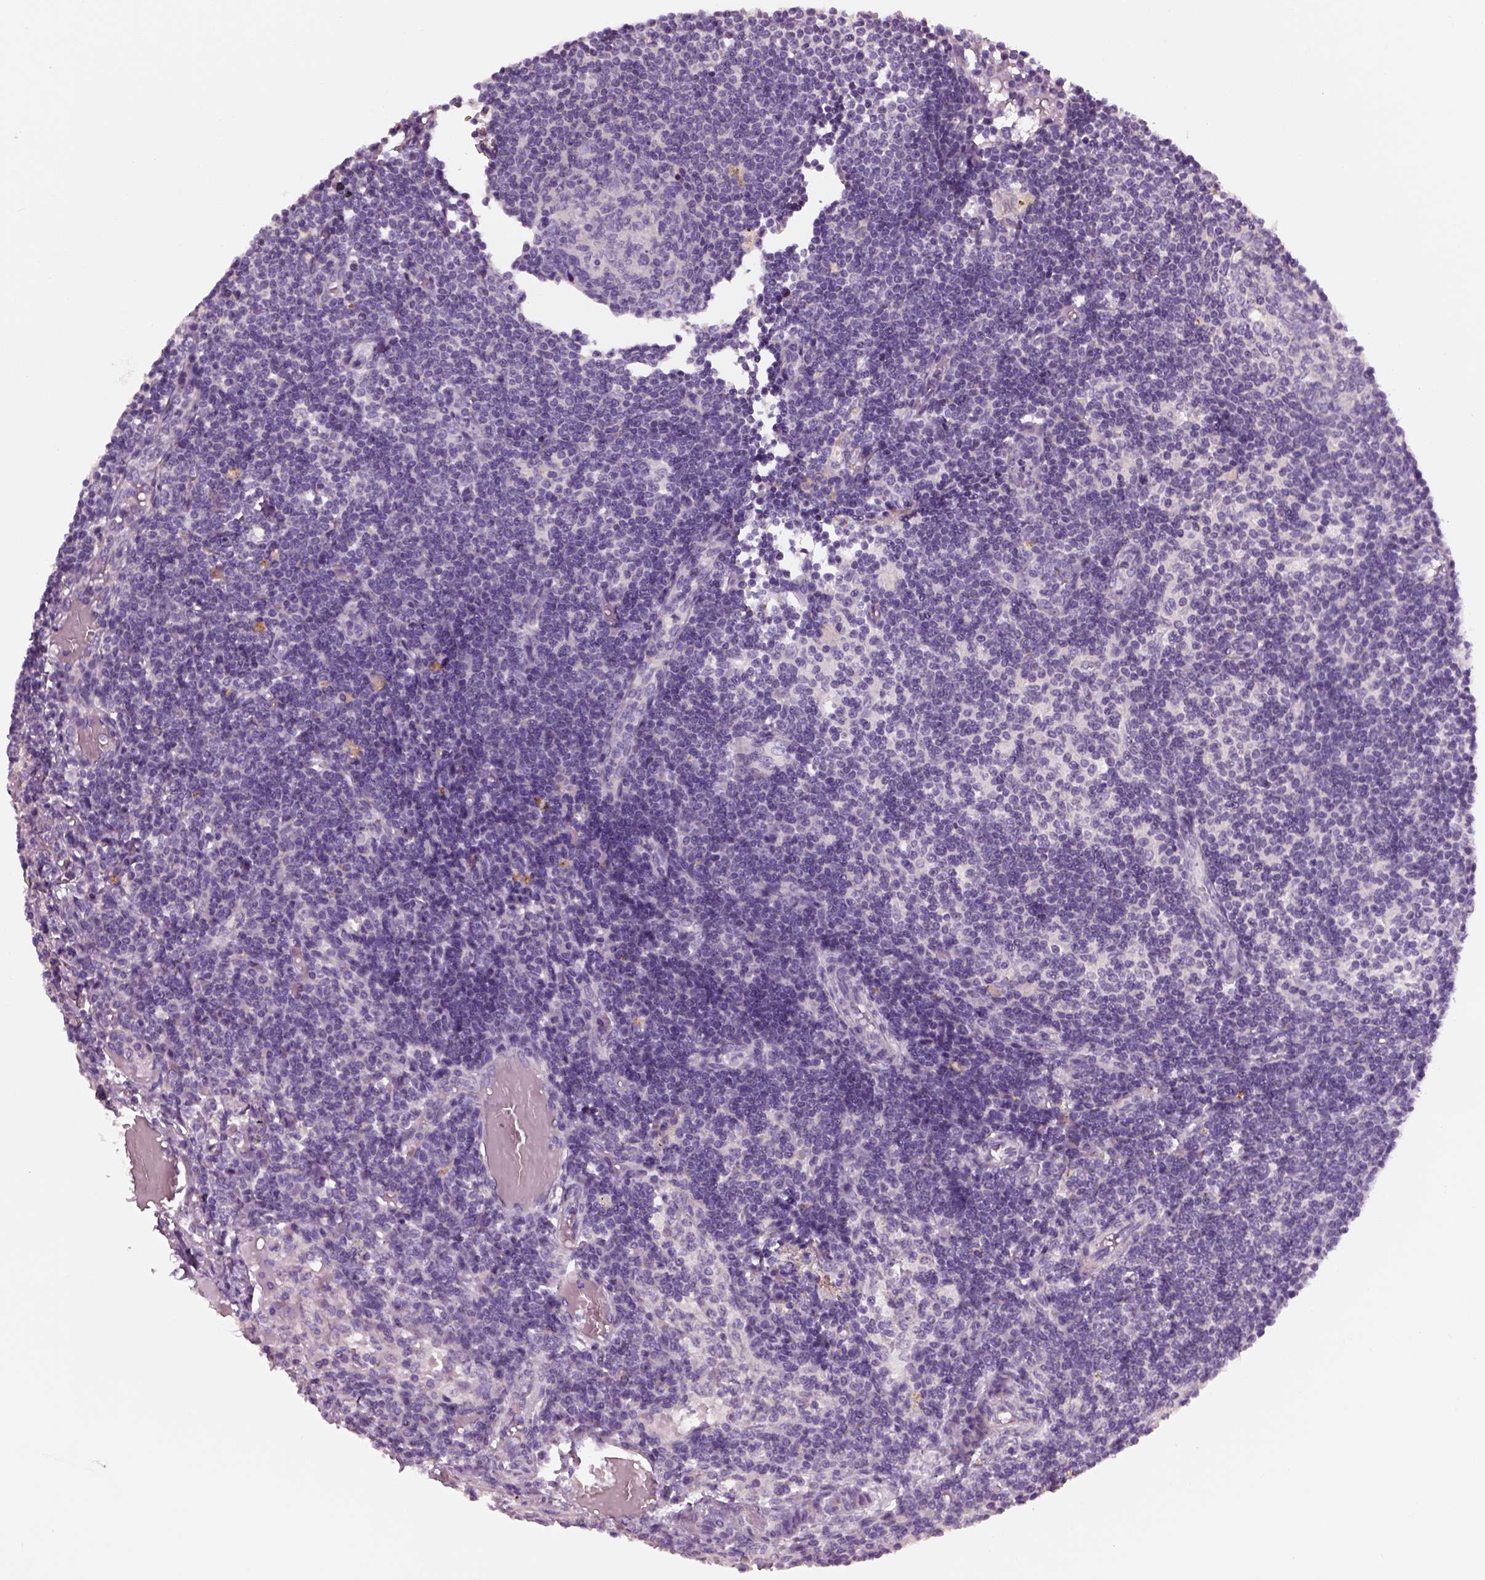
{"staining": {"intensity": "negative", "quantity": "none", "location": "none"}, "tissue": "lymph node", "cell_type": "Germinal center cells", "image_type": "normal", "snomed": [{"axis": "morphology", "description": "Normal tissue, NOS"}, {"axis": "topography", "description": "Lymph node"}], "caption": "High magnification brightfield microscopy of normal lymph node stained with DAB (brown) and counterstained with hematoxylin (blue): germinal center cells show no significant expression. The staining is performed using DAB brown chromogen with nuclei counter-stained in using hematoxylin.", "gene": "ELOVL3", "patient": {"sex": "female", "age": 69}}